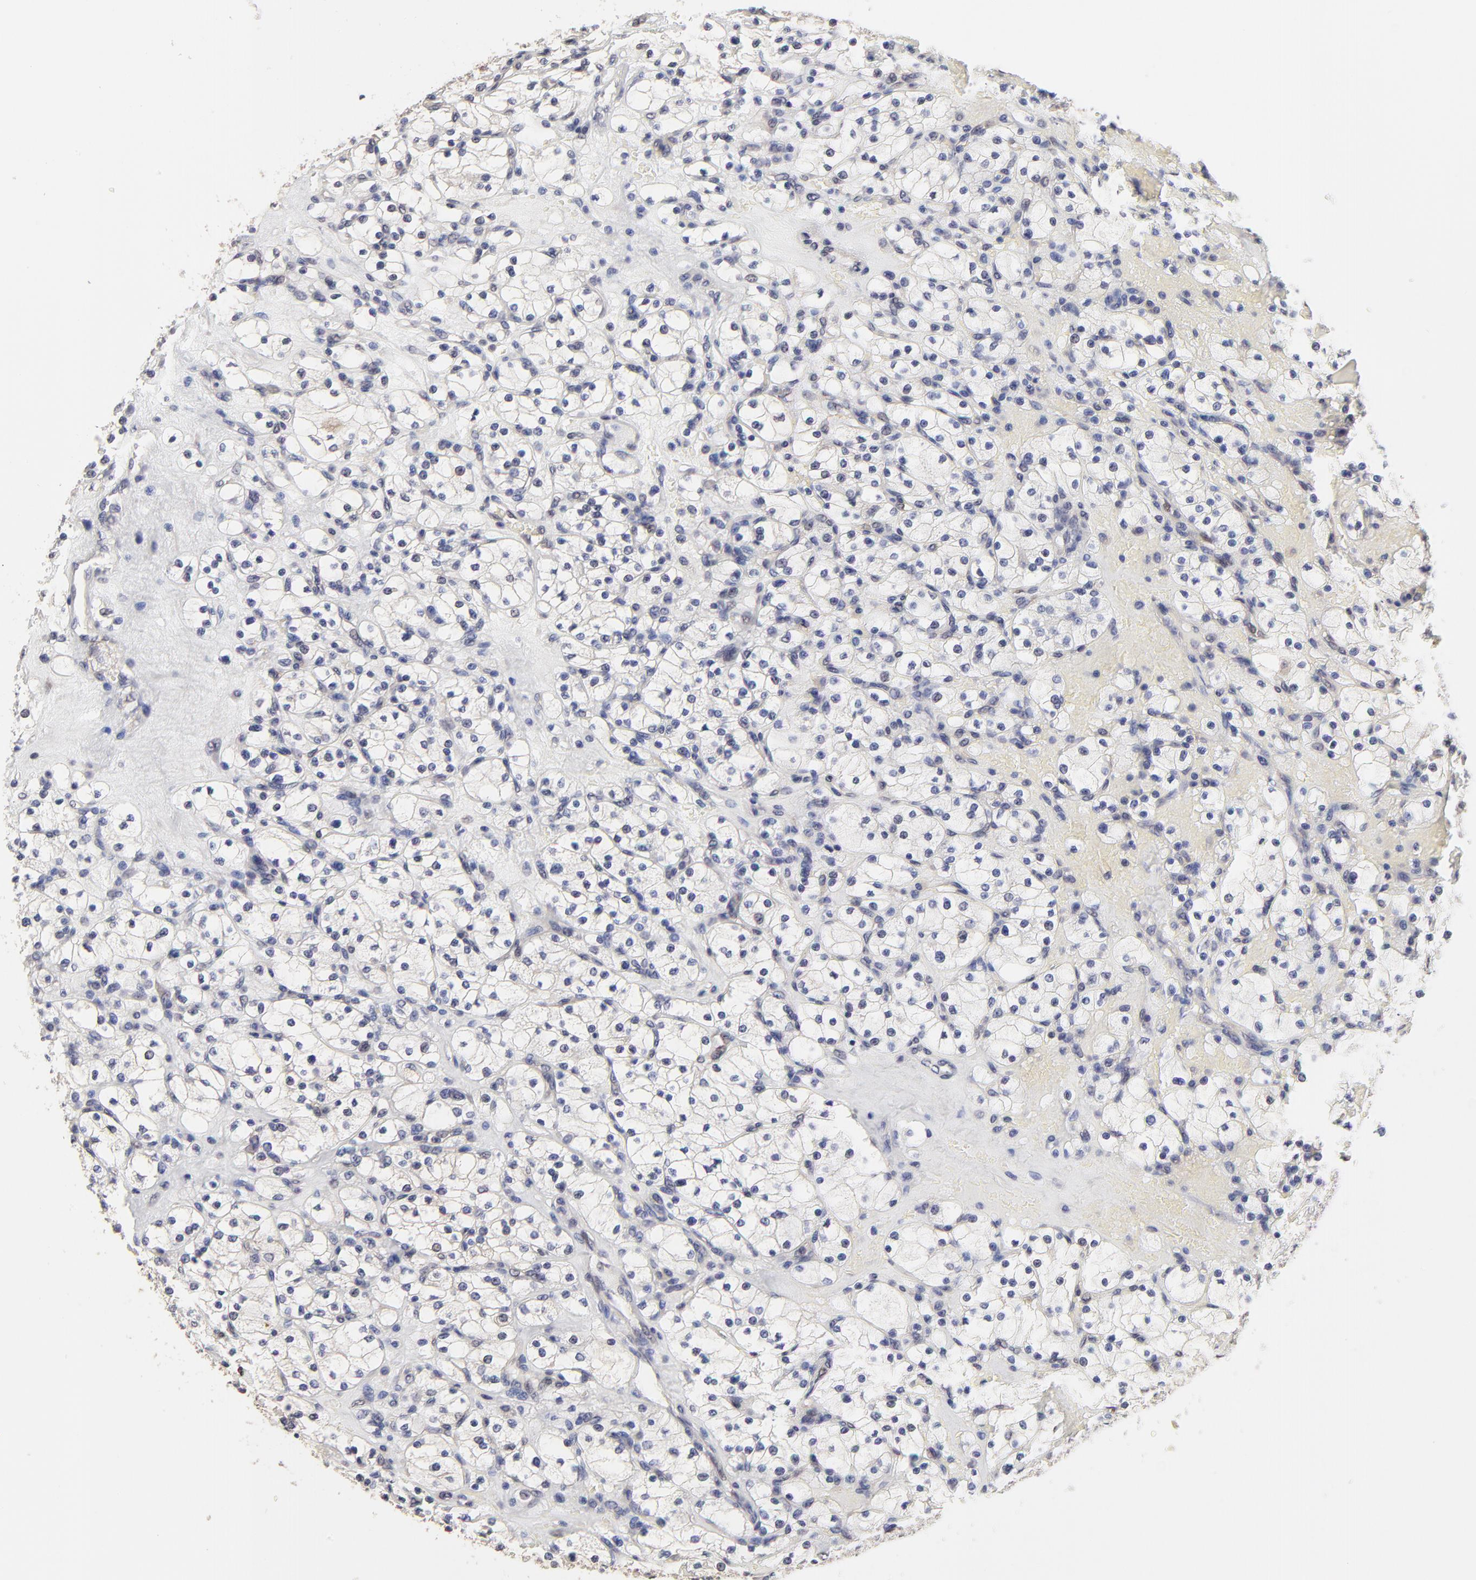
{"staining": {"intensity": "negative", "quantity": "none", "location": "none"}, "tissue": "renal cancer", "cell_type": "Tumor cells", "image_type": "cancer", "snomed": [{"axis": "morphology", "description": "Adenocarcinoma, NOS"}, {"axis": "topography", "description": "Kidney"}], "caption": "Immunohistochemical staining of human adenocarcinoma (renal) exhibits no significant staining in tumor cells.", "gene": "CCT2", "patient": {"sex": "female", "age": 83}}